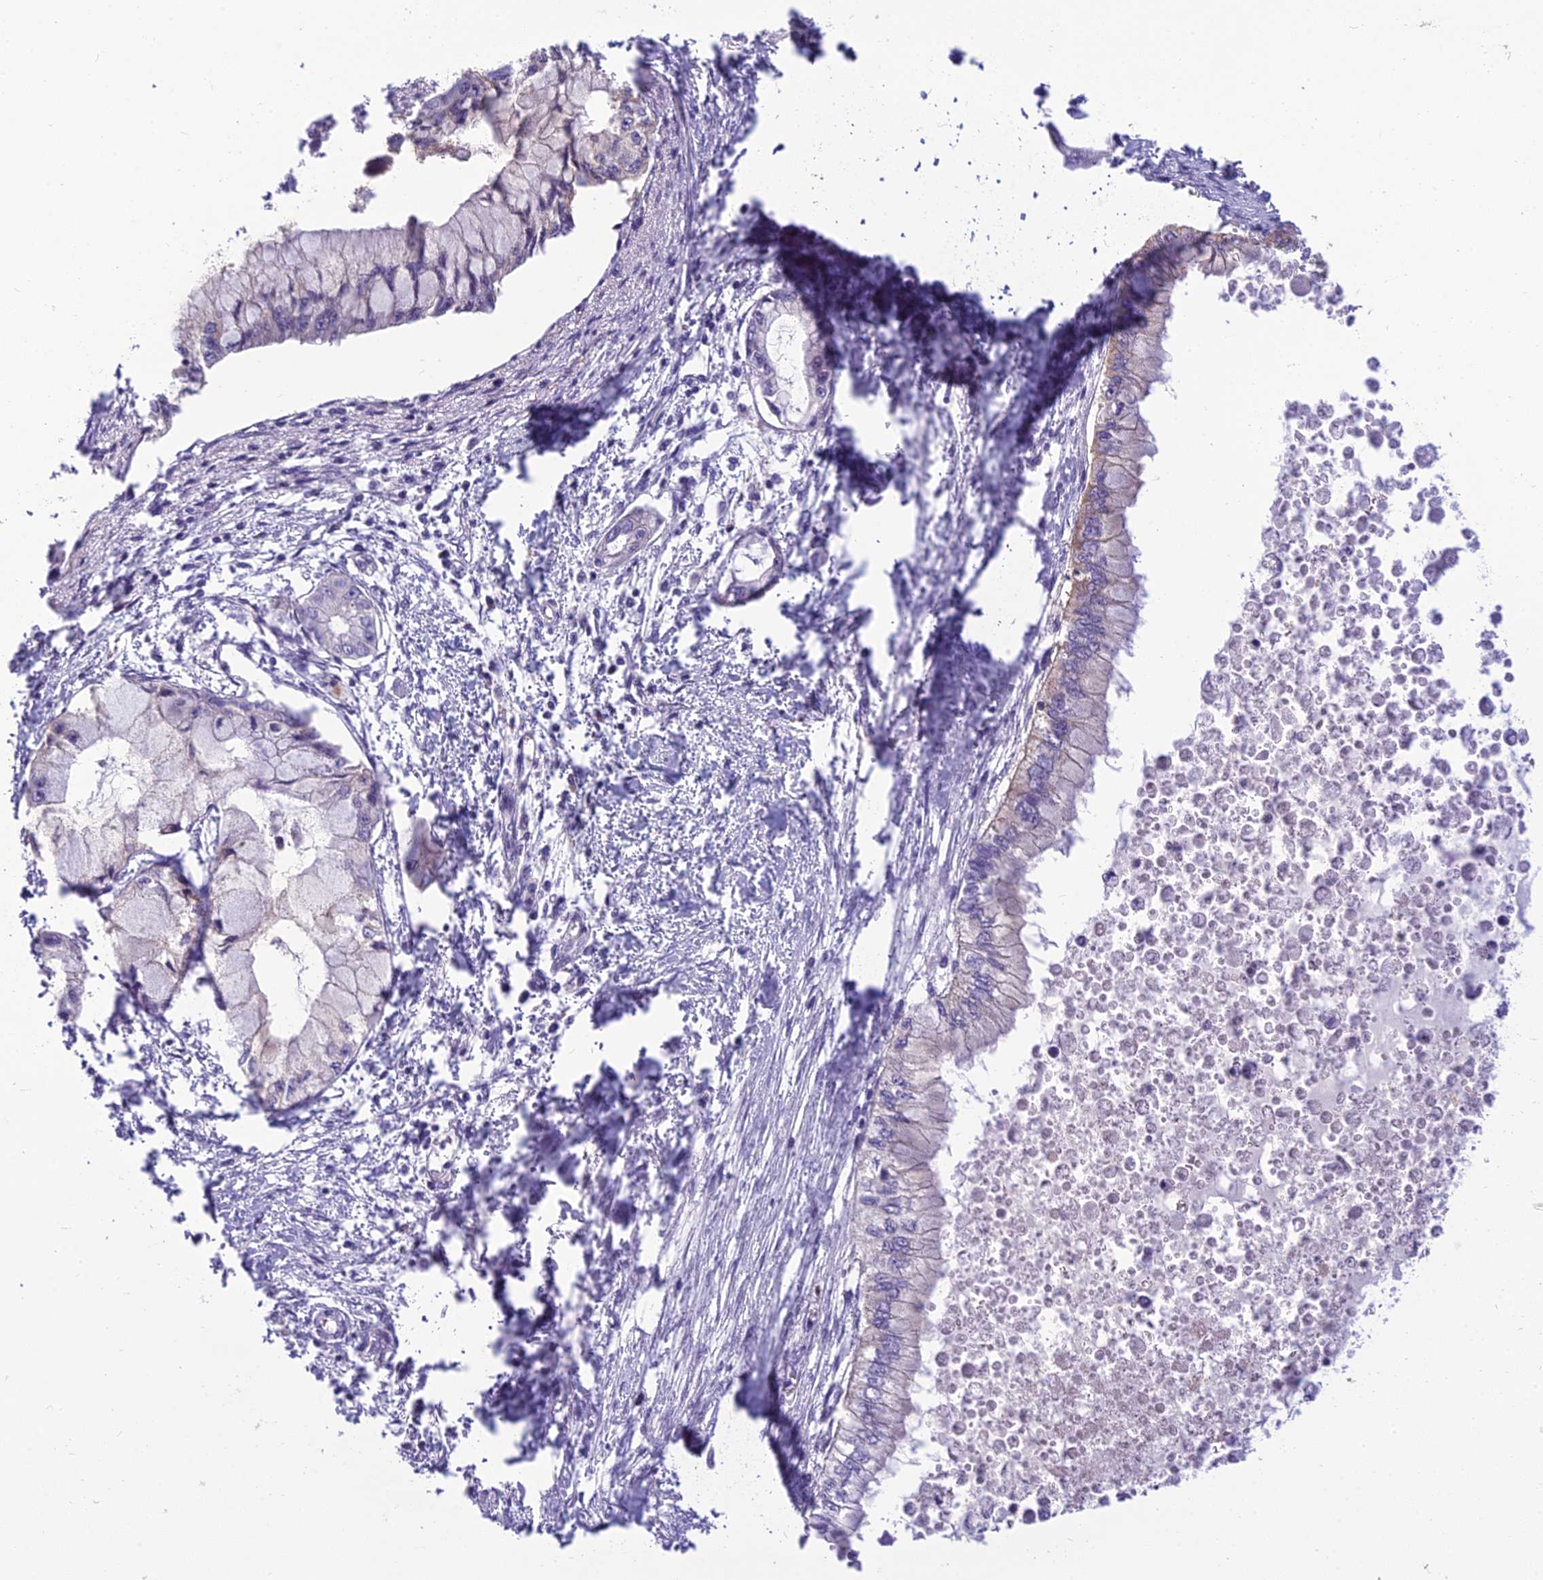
{"staining": {"intensity": "negative", "quantity": "none", "location": "none"}, "tissue": "pancreatic cancer", "cell_type": "Tumor cells", "image_type": "cancer", "snomed": [{"axis": "morphology", "description": "Adenocarcinoma, NOS"}, {"axis": "topography", "description": "Pancreas"}], "caption": "Immunohistochemistry (IHC) of adenocarcinoma (pancreatic) reveals no staining in tumor cells.", "gene": "TSPAN15", "patient": {"sex": "male", "age": 48}}